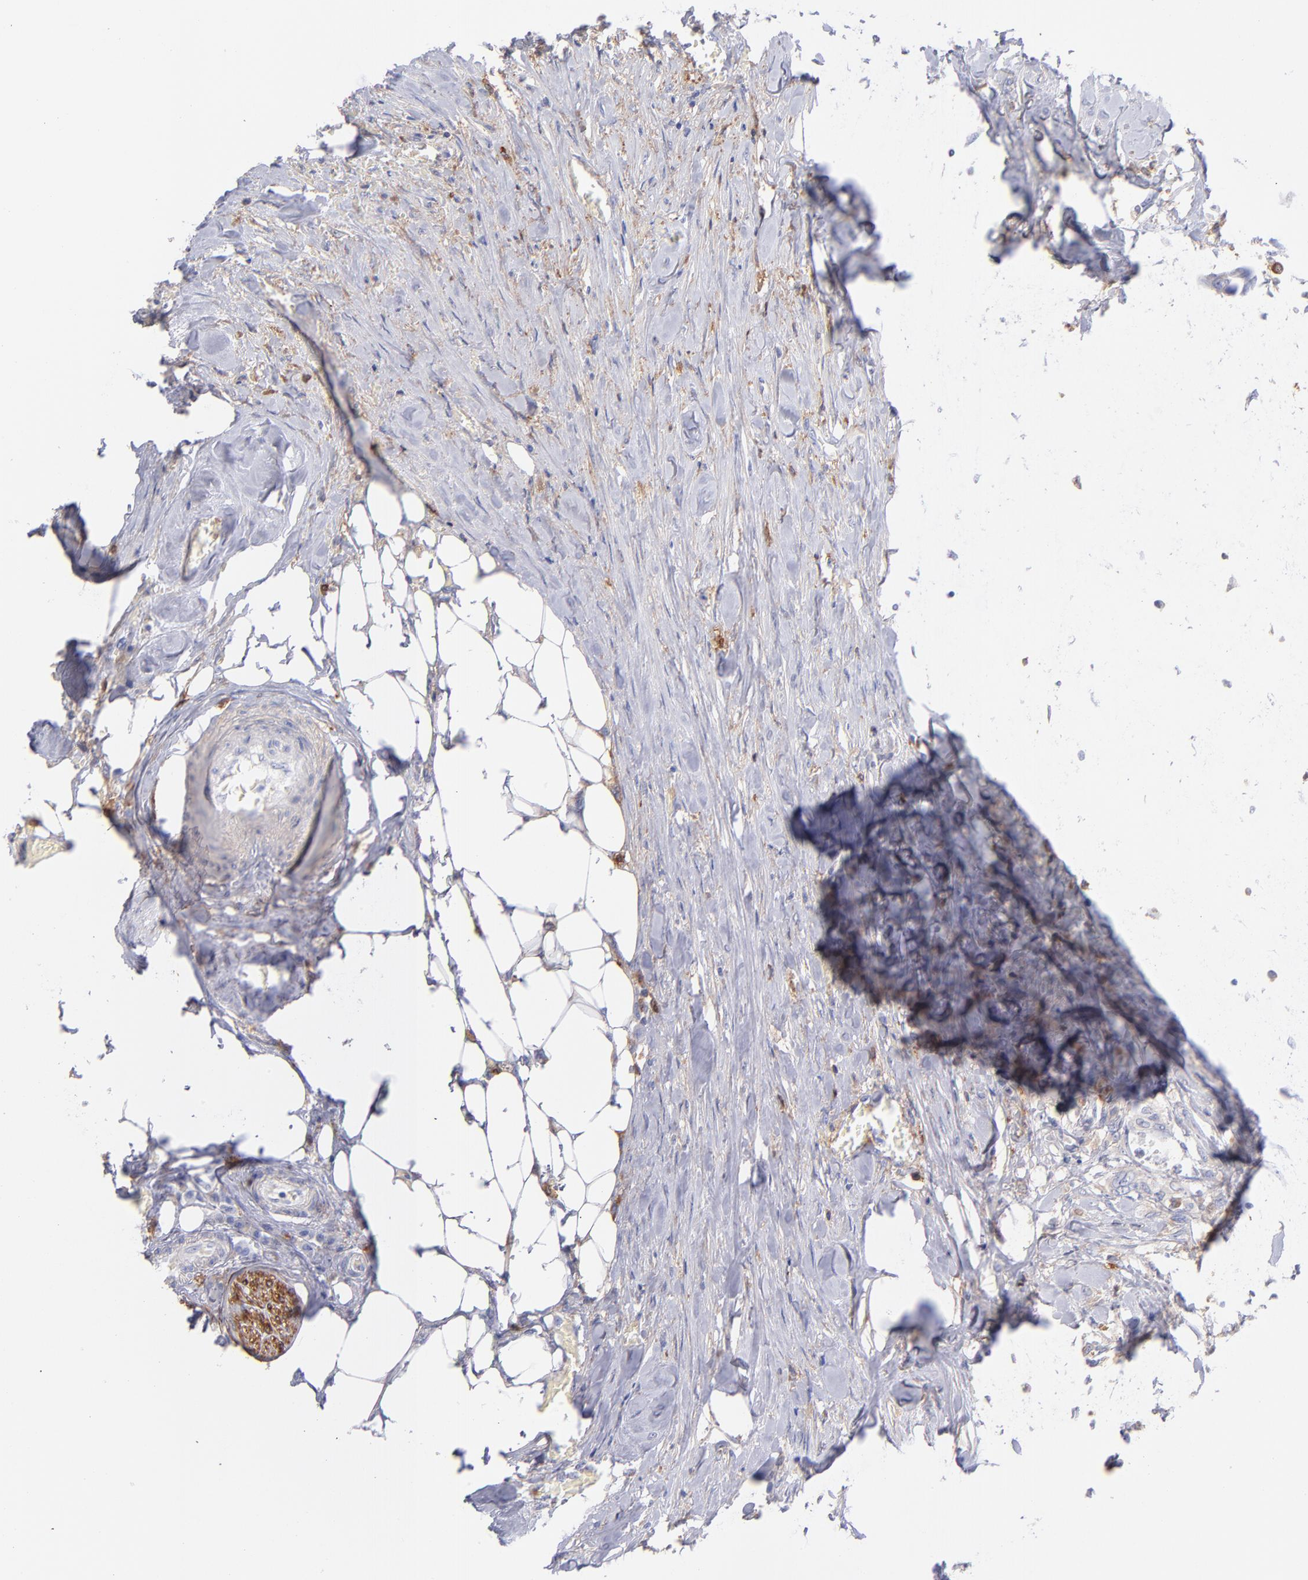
{"staining": {"intensity": "weak", "quantity": ">75%", "location": "cytoplasmic/membranous"}, "tissue": "colorectal cancer", "cell_type": "Tumor cells", "image_type": "cancer", "snomed": [{"axis": "morphology", "description": "Normal tissue, NOS"}, {"axis": "morphology", "description": "Adenocarcinoma, NOS"}, {"axis": "topography", "description": "Rectum"}, {"axis": "topography", "description": "Peripheral nerve tissue"}], "caption": "Protein positivity by IHC exhibits weak cytoplasmic/membranous positivity in approximately >75% of tumor cells in colorectal cancer.", "gene": "PRKCA", "patient": {"sex": "female", "age": 77}}